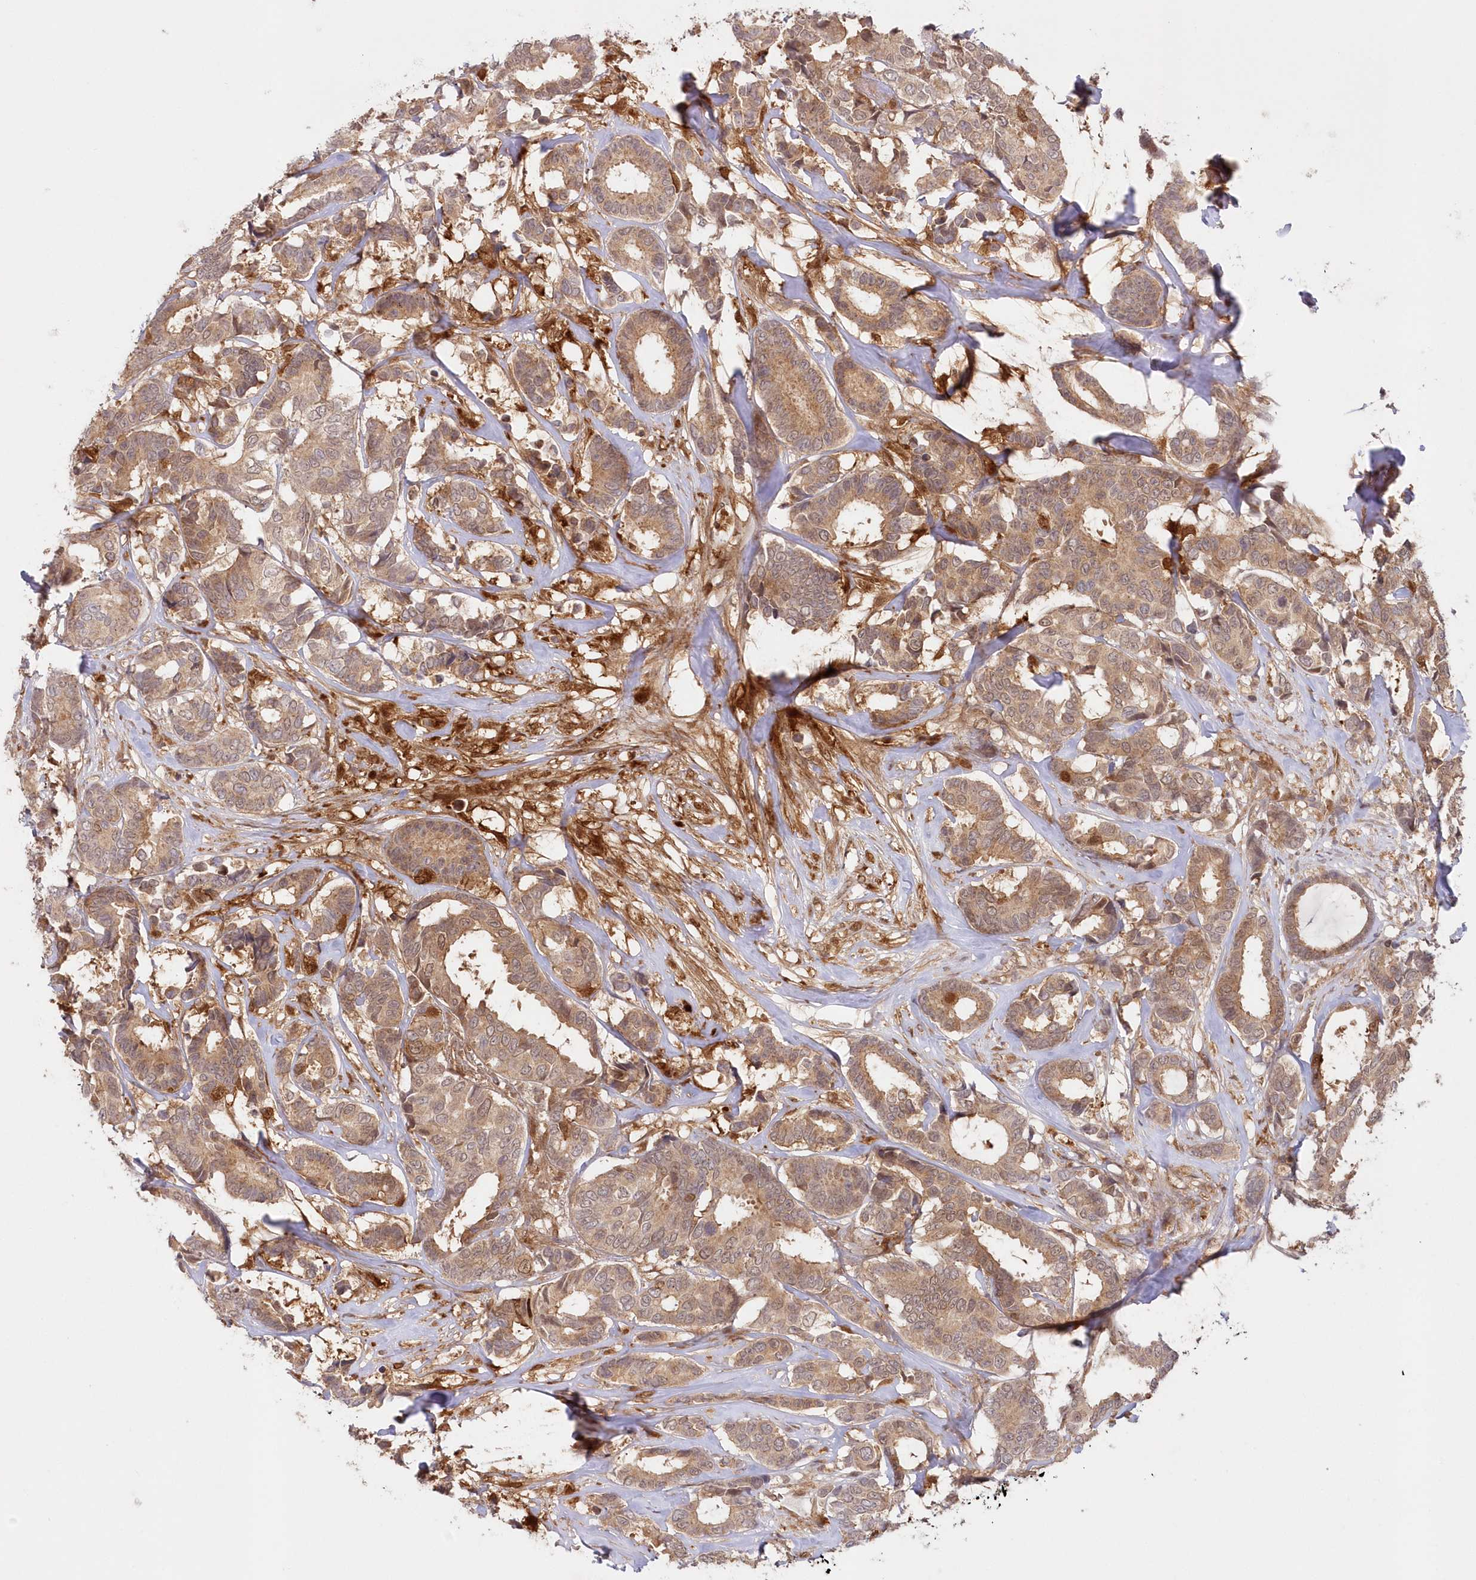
{"staining": {"intensity": "moderate", "quantity": ">75%", "location": "cytoplasmic/membranous,nuclear"}, "tissue": "breast cancer", "cell_type": "Tumor cells", "image_type": "cancer", "snomed": [{"axis": "morphology", "description": "Duct carcinoma"}, {"axis": "topography", "description": "Breast"}], "caption": "A brown stain labels moderate cytoplasmic/membranous and nuclear staining of a protein in intraductal carcinoma (breast) tumor cells.", "gene": "GBE1", "patient": {"sex": "female", "age": 87}}